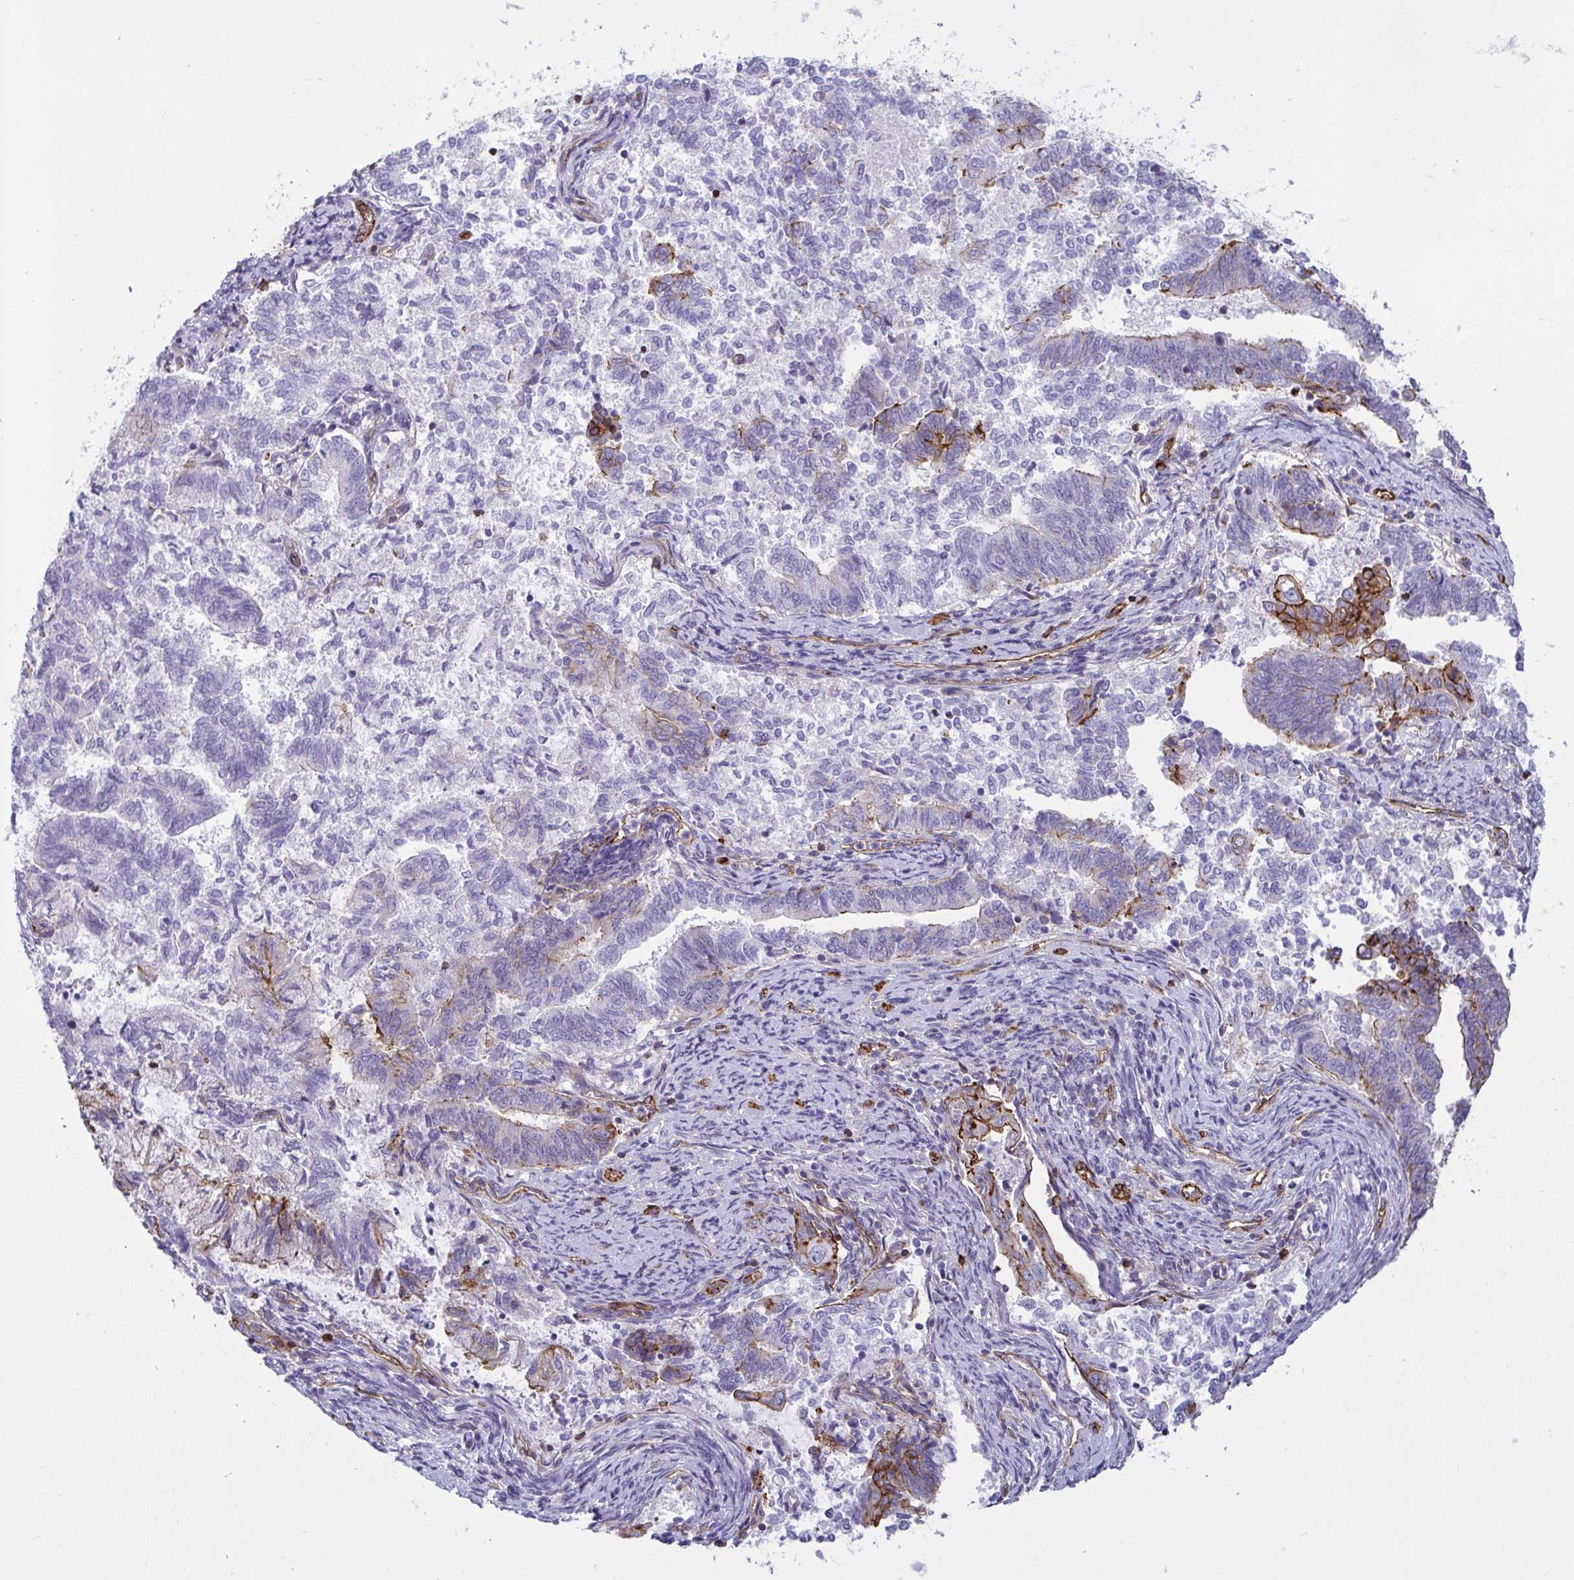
{"staining": {"intensity": "weak", "quantity": "<25%", "location": "cytoplasmic/membranous"}, "tissue": "endometrial cancer", "cell_type": "Tumor cells", "image_type": "cancer", "snomed": [{"axis": "morphology", "description": "Adenocarcinoma, NOS"}, {"axis": "topography", "description": "Endometrium"}], "caption": "A high-resolution photomicrograph shows immunohistochemistry (IHC) staining of endometrial cancer, which demonstrates no significant expression in tumor cells.", "gene": "LIMA1", "patient": {"sex": "female", "age": 65}}